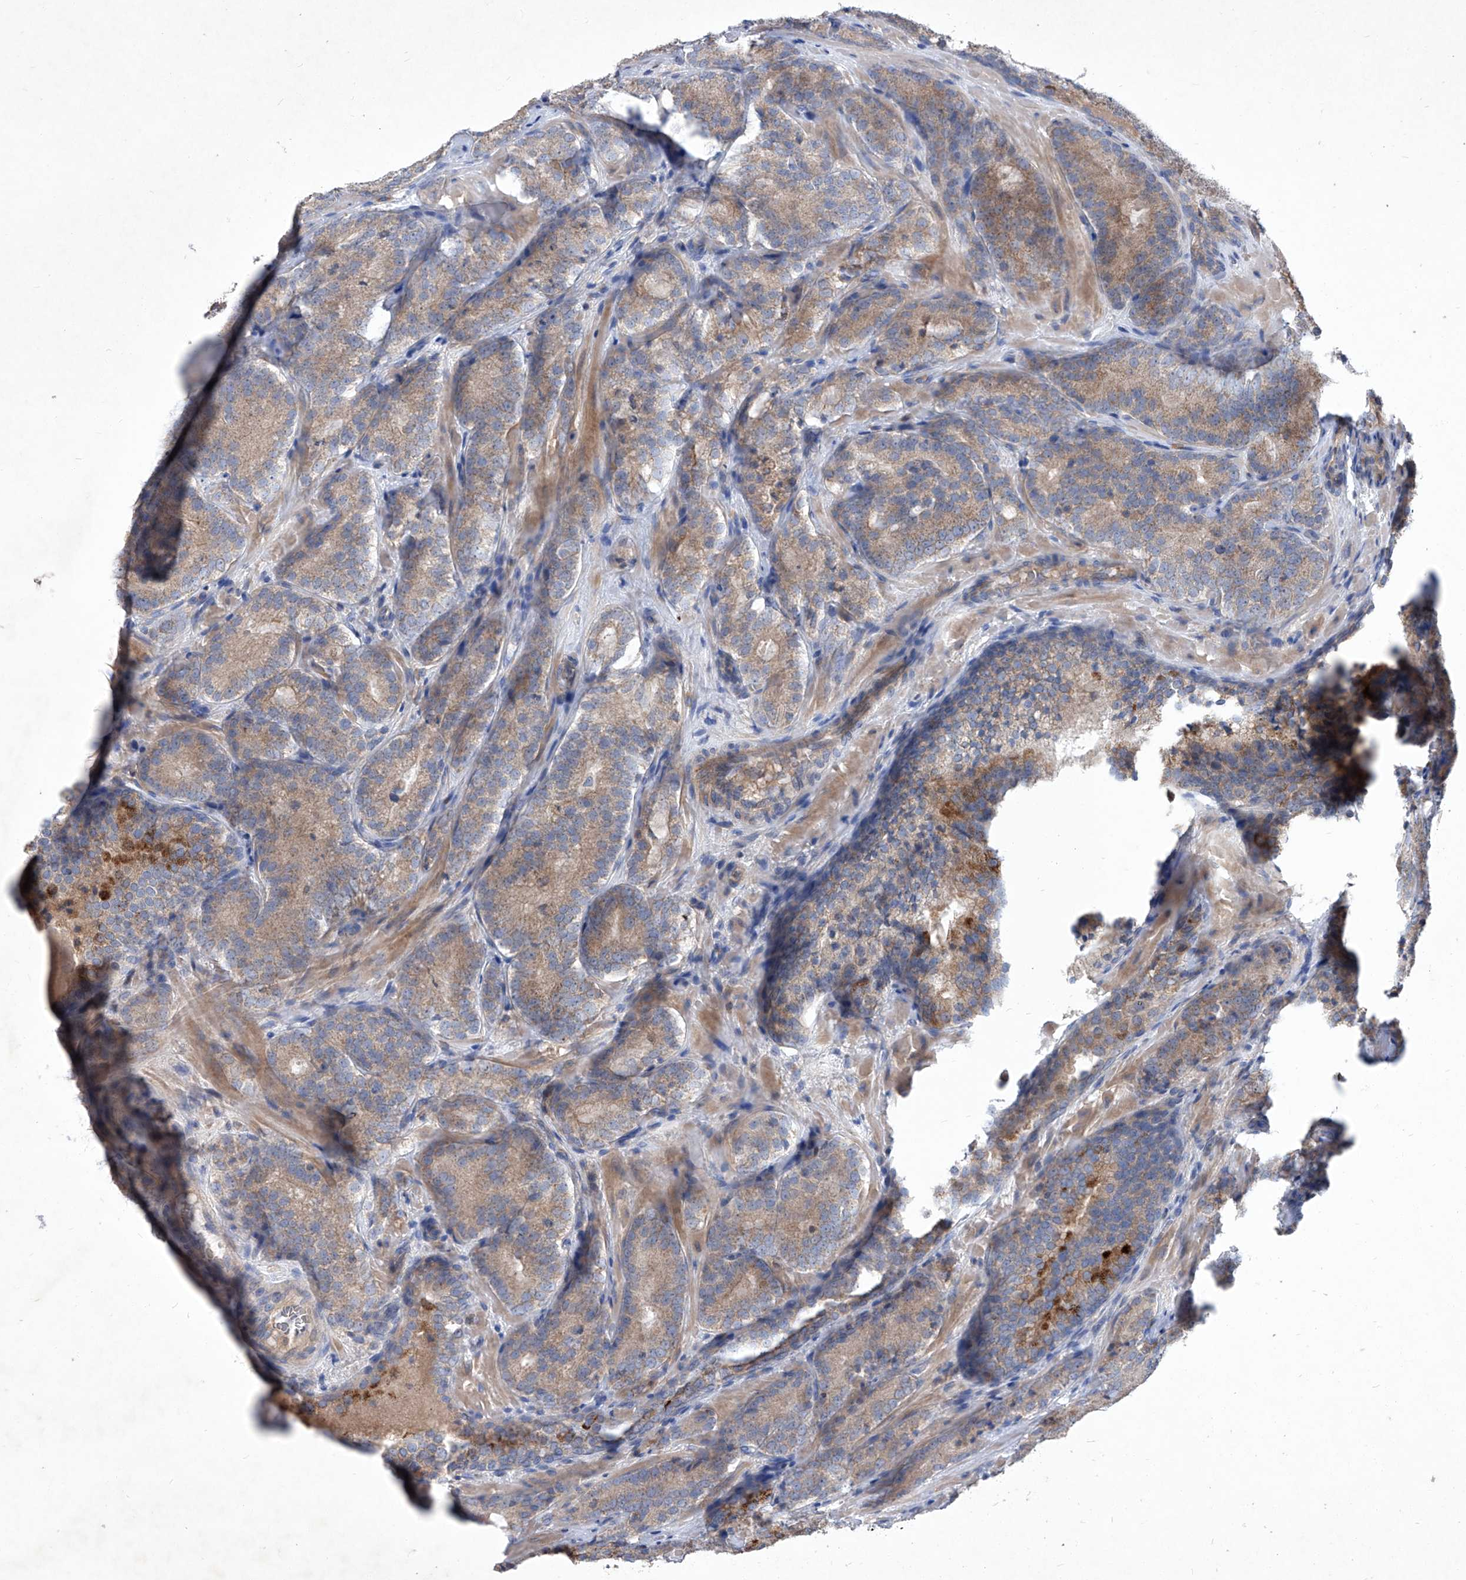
{"staining": {"intensity": "moderate", "quantity": "25%-75%", "location": "cytoplasmic/membranous"}, "tissue": "prostate cancer", "cell_type": "Tumor cells", "image_type": "cancer", "snomed": [{"axis": "morphology", "description": "Adenocarcinoma, High grade"}, {"axis": "topography", "description": "Prostate"}], "caption": "Moderate cytoplasmic/membranous staining is identified in about 25%-75% of tumor cells in adenocarcinoma (high-grade) (prostate).", "gene": "EPHA8", "patient": {"sex": "male", "age": 57}}